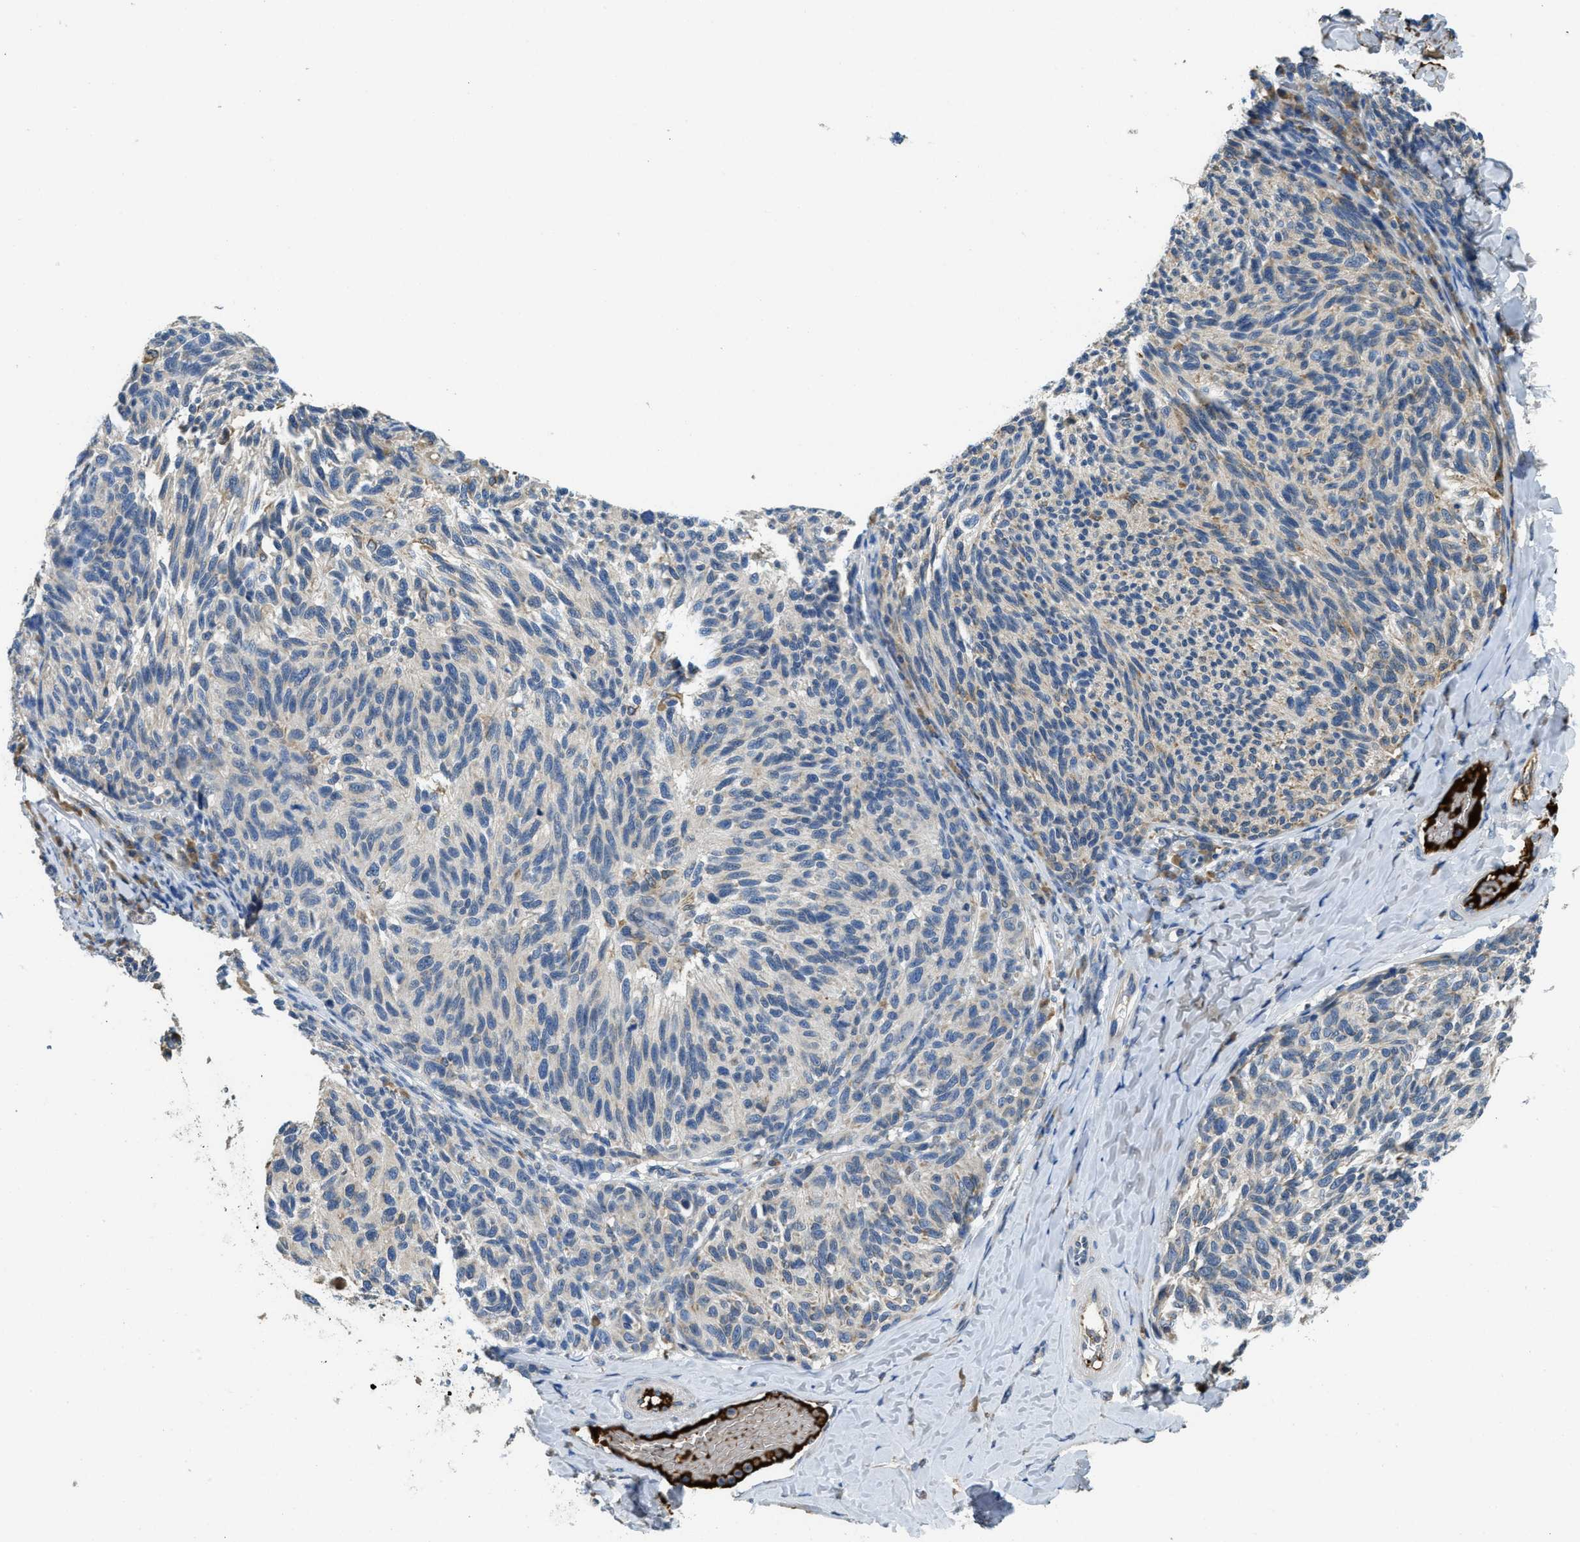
{"staining": {"intensity": "negative", "quantity": "none", "location": "none"}, "tissue": "melanoma", "cell_type": "Tumor cells", "image_type": "cancer", "snomed": [{"axis": "morphology", "description": "Malignant melanoma, NOS"}, {"axis": "topography", "description": "Skin"}], "caption": "Tumor cells show no significant positivity in melanoma.", "gene": "MPDU1", "patient": {"sex": "female", "age": 73}}